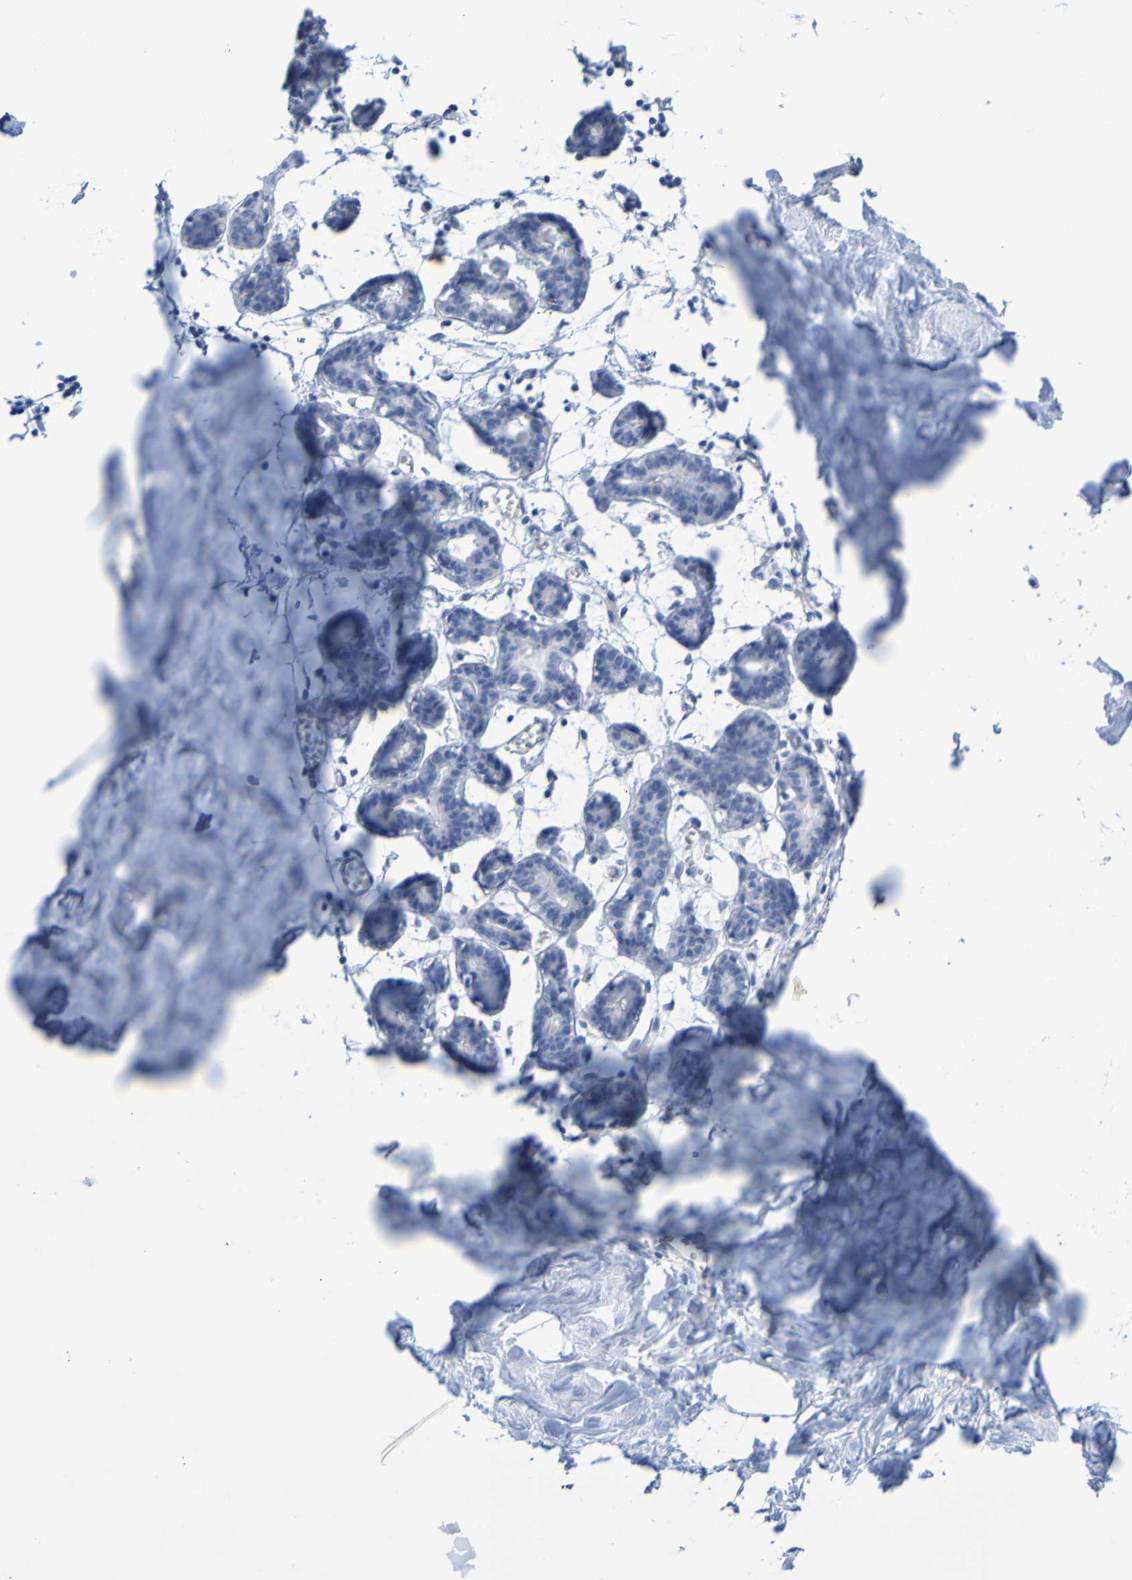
{"staining": {"intensity": "negative", "quantity": "none", "location": "none"}, "tissue": "breast", "cell_type": "Adipocytes", "image_type": "normal", "snomed": [{"axis": "morphology", "description": "Normal tissue, NOS"}, {"axis": "topography", "description": "Breast"}], "caption": "The IHC photomicrograph has no significant staining in adipocytes of breast.", "gene": "ACMSD", "patient": {"sex": "female", "age": 27}}